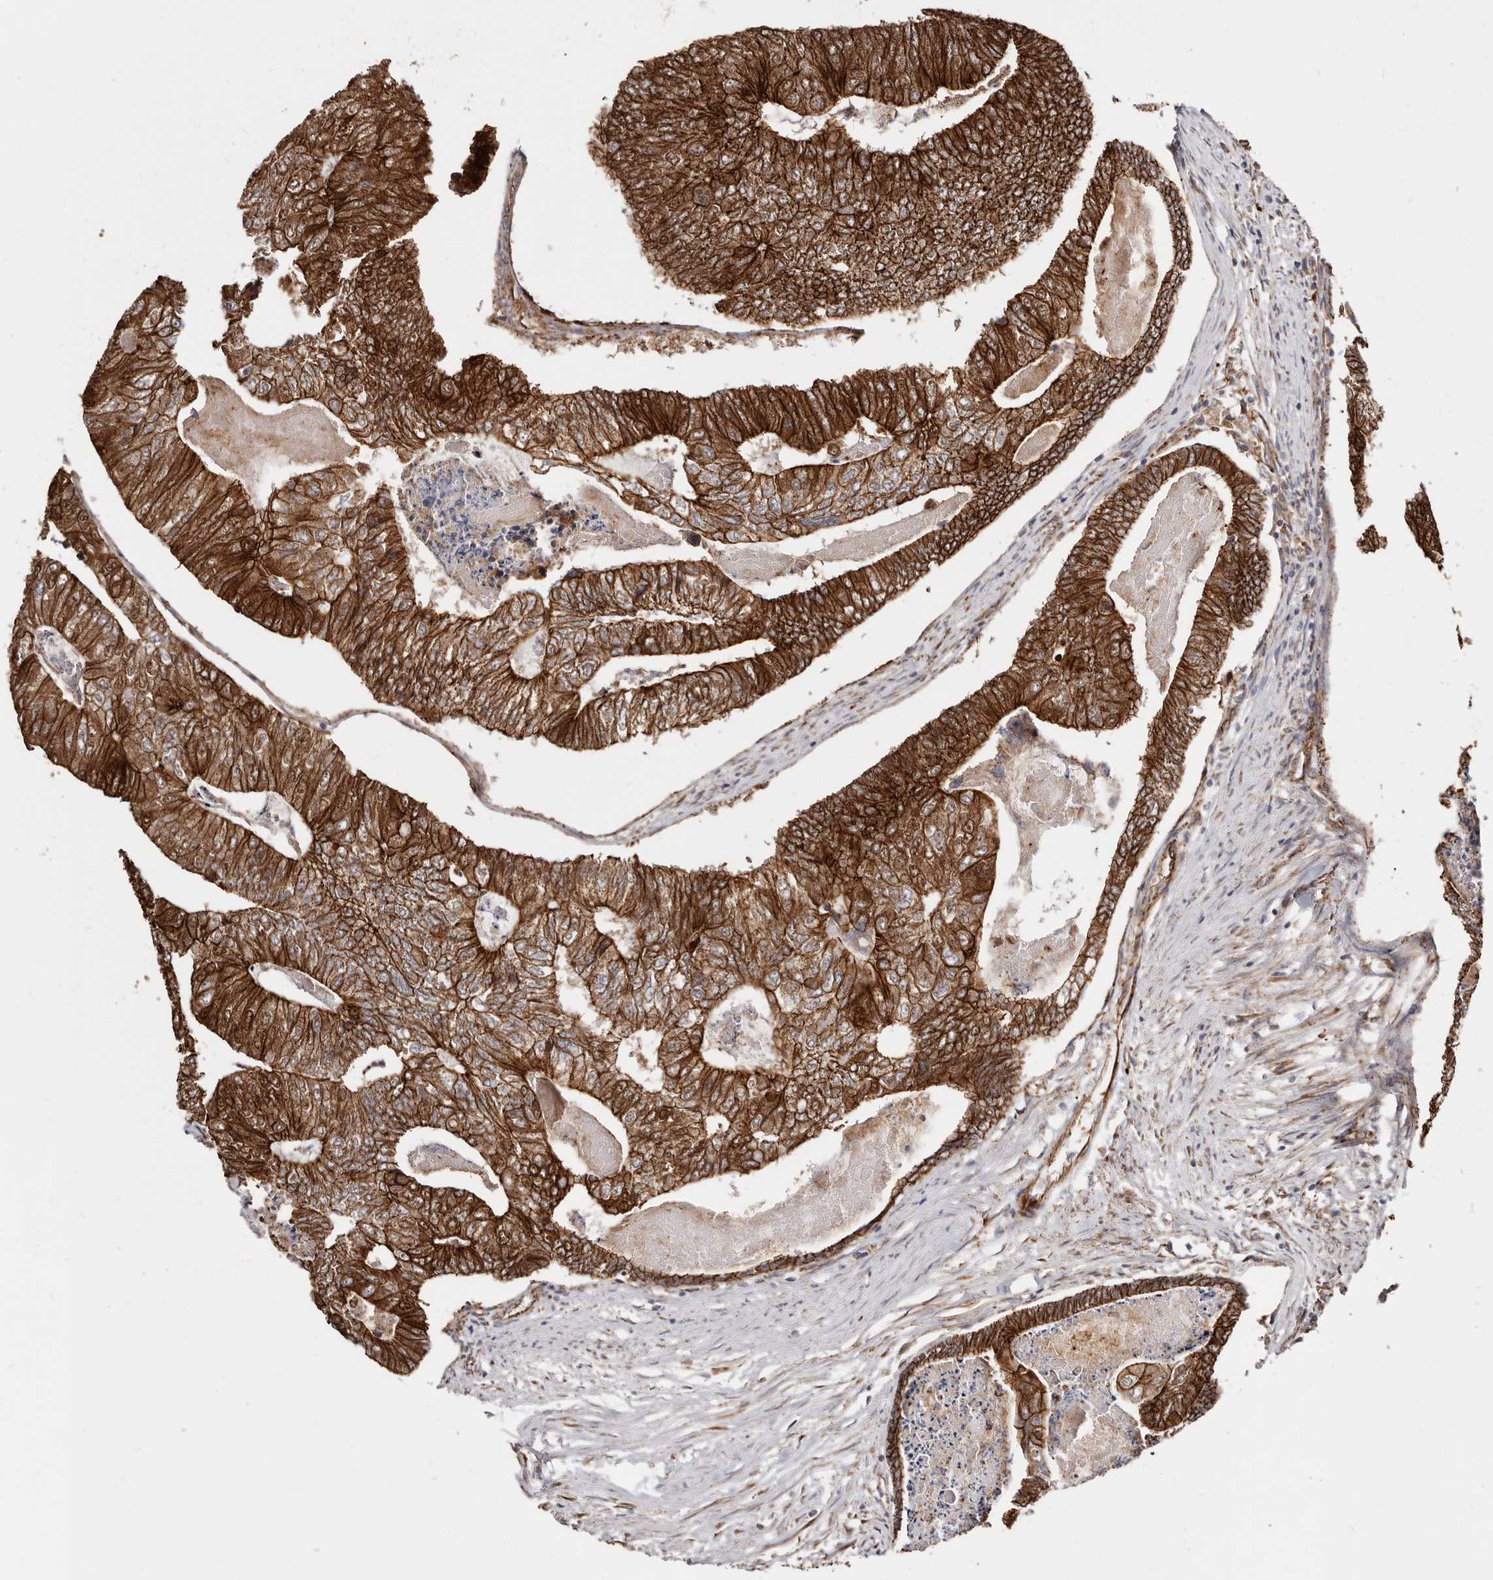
{"staining": {"intensity": "strong", "quantity": ">75%", "location": "cytoplasmic/membranous"}, "tissue": "colorectal cancer", "cell_type": "Tumor cells", "image_type": "cancer", "snomed": [{"axis": "morphology", "description": "Adenocarcinoma, NOS"}, {"axis": "topography", "description": "Colon"}], "caption": "A high-resolution micrograph shows immunohistochemistry (IHC) staining of colorectal cancer, which exhibits strong cytoplasmic/membranous staining in about >75% of tumor cells.", "gene": "CTNNB1", "patient": {"sex": "female", "age": 67}}